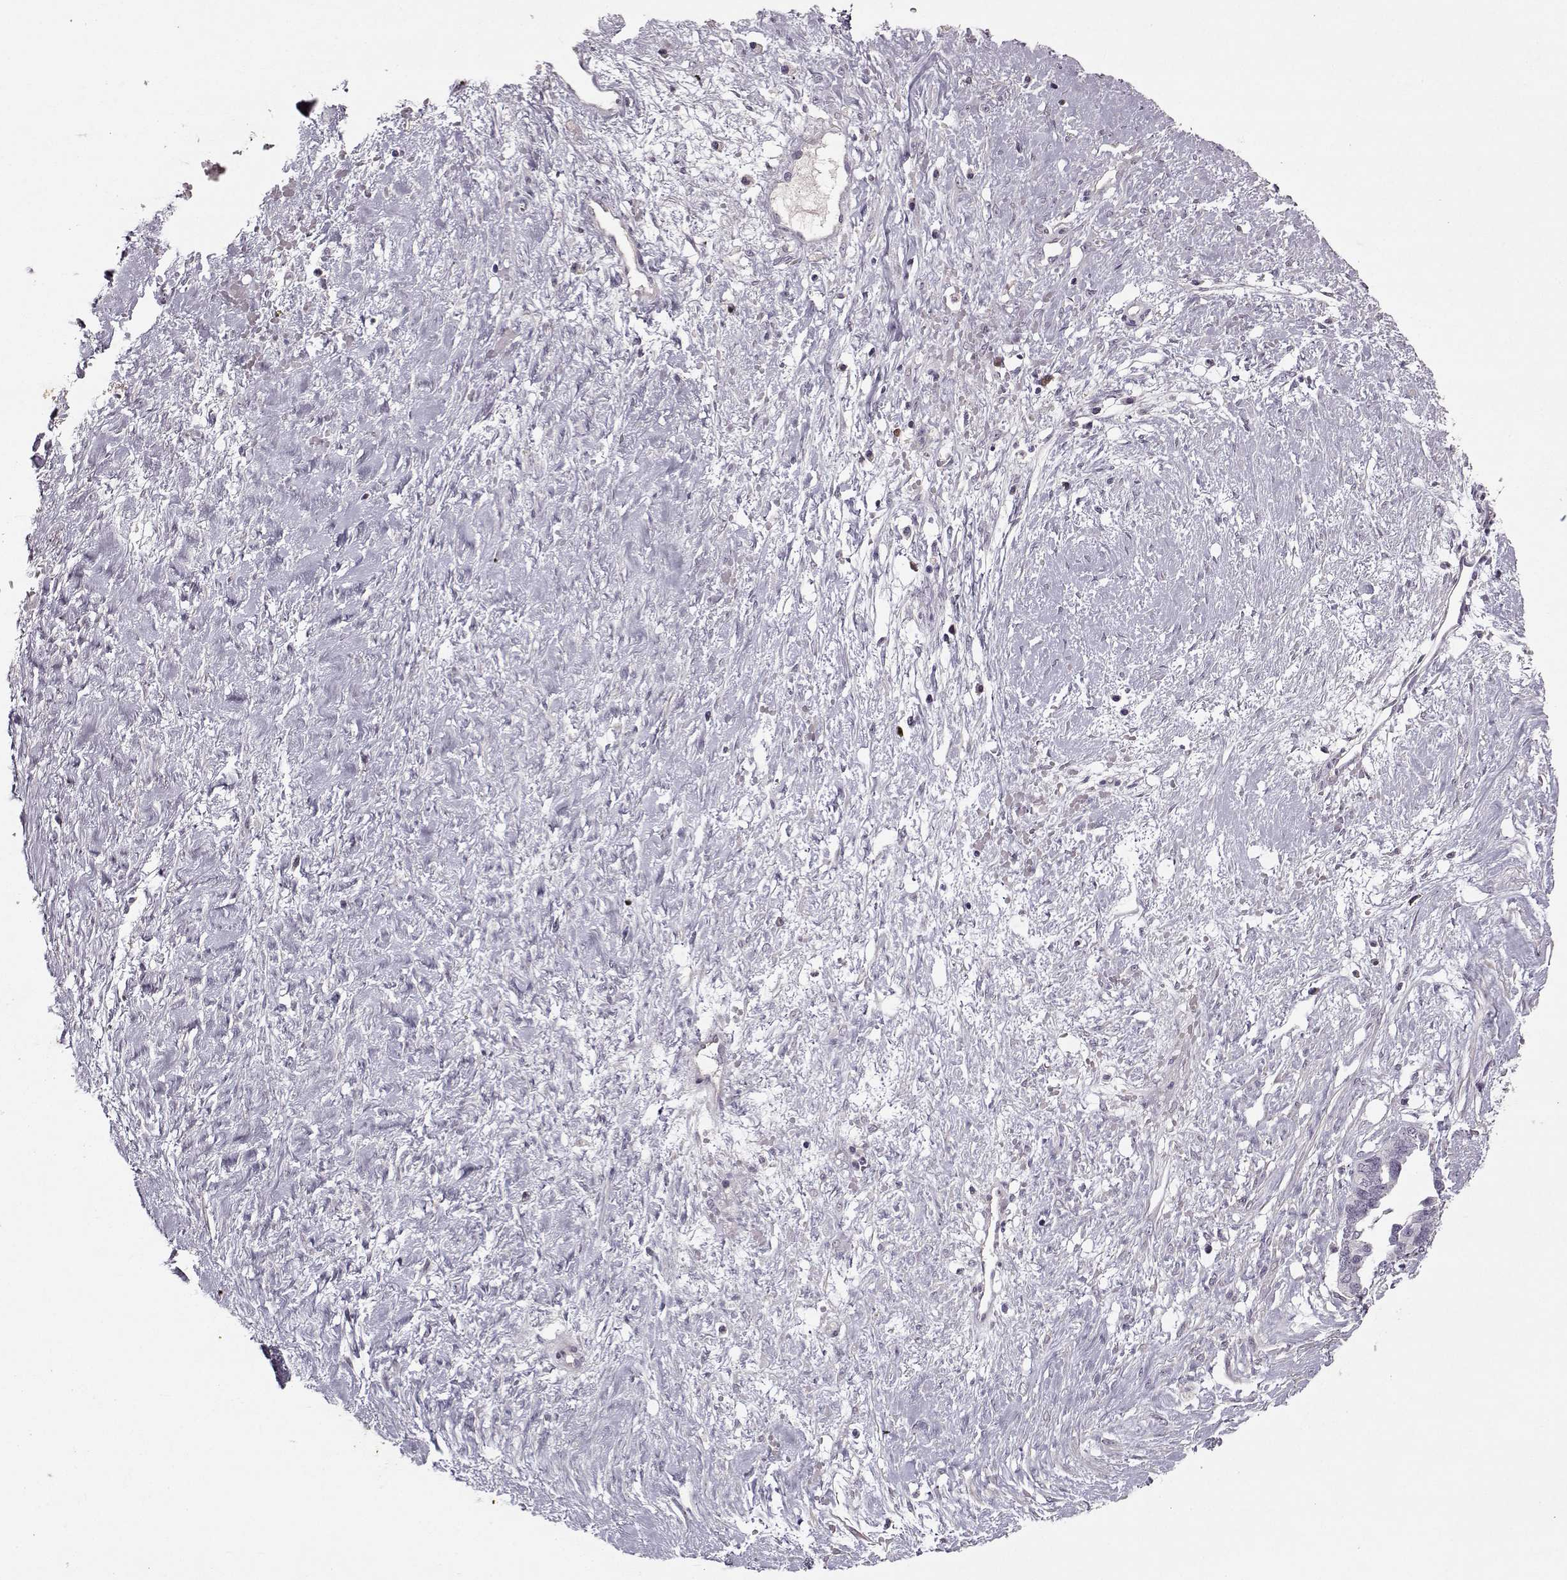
{"staining": {"intensity": "negative", "quantity": "none", "location": "none"}, "tissue": "ovarian cancer", "cell_type": "Tumor cells", "image_type": "cancer", "snomed": [{"axis": "morphology", "description": "Cystadenocarcinoma, serous, NOS"}, {"axis": "topography", "description": "Ovary"}], "caption": "Immunohistochemistry histopathology image of human serous cystadenocarcinoma (ovarian) stained for a protein (brown), which shows no staining in tumor cells.", "gene": "KRT9", "patient": {"sex": "female", "age": 69}}